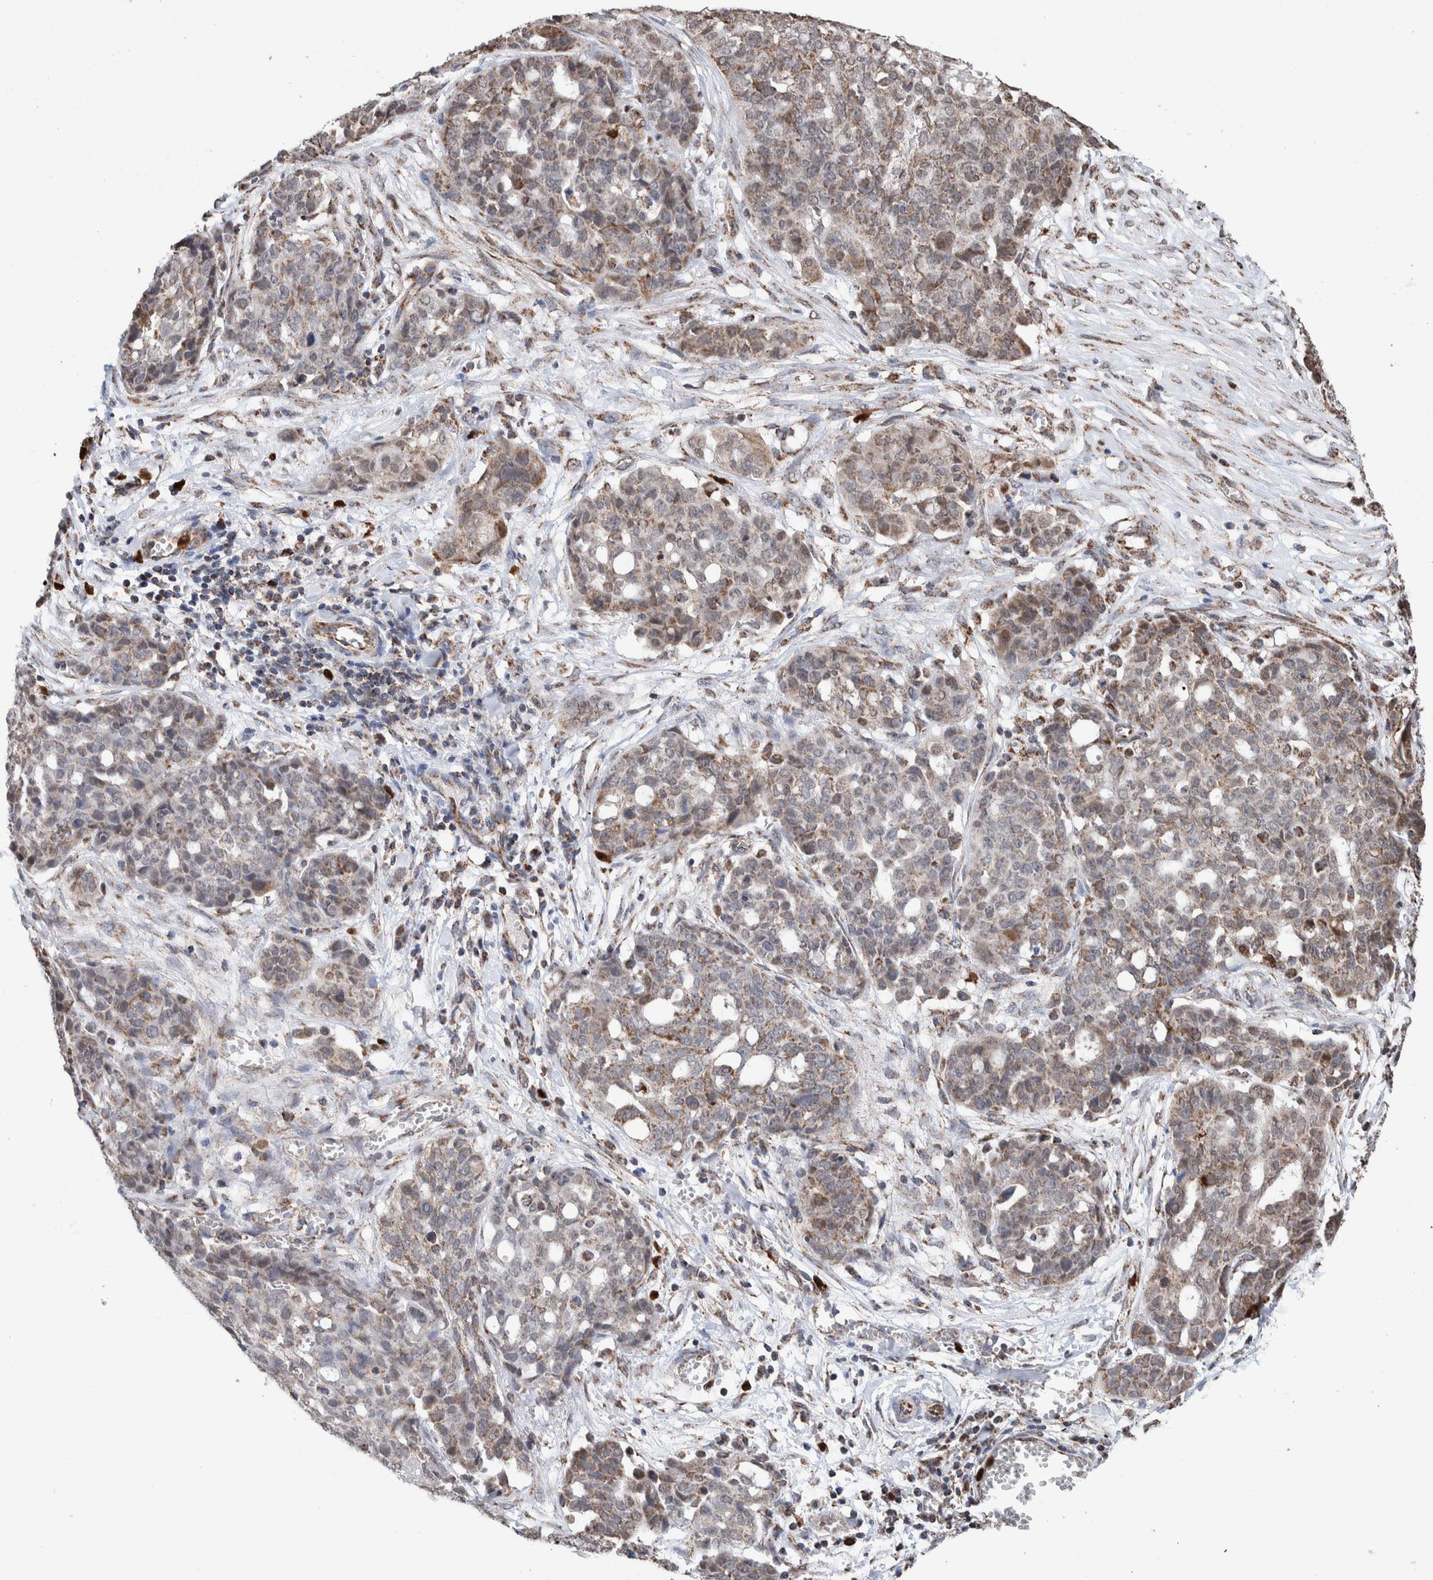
{"staining": {"intensity": "weak", "quantity": "25%-75%", "location": "cytoplasmic/membranous"}, "tissue": "ovarian cancer", "cell_type": "Tumor cells", "image_type": "cancer", "snomed": [{"axis": "morphology", "description": "Cystadenocarcinoma, serous, NOS"}, {"axis": "topography", "description": "Soft tissue"}, {"axis": "topography", "description": "Ovary"}], "caption": "Protein expression by immunohistochemistry demonstrates weak cytoplasmic/membranous expression in about 25%-75% of tumor cells in serous cystadenocarcinoma (ovarian).", "gene": "DECR1", "patient": {"sex": "female", "age": 57}}